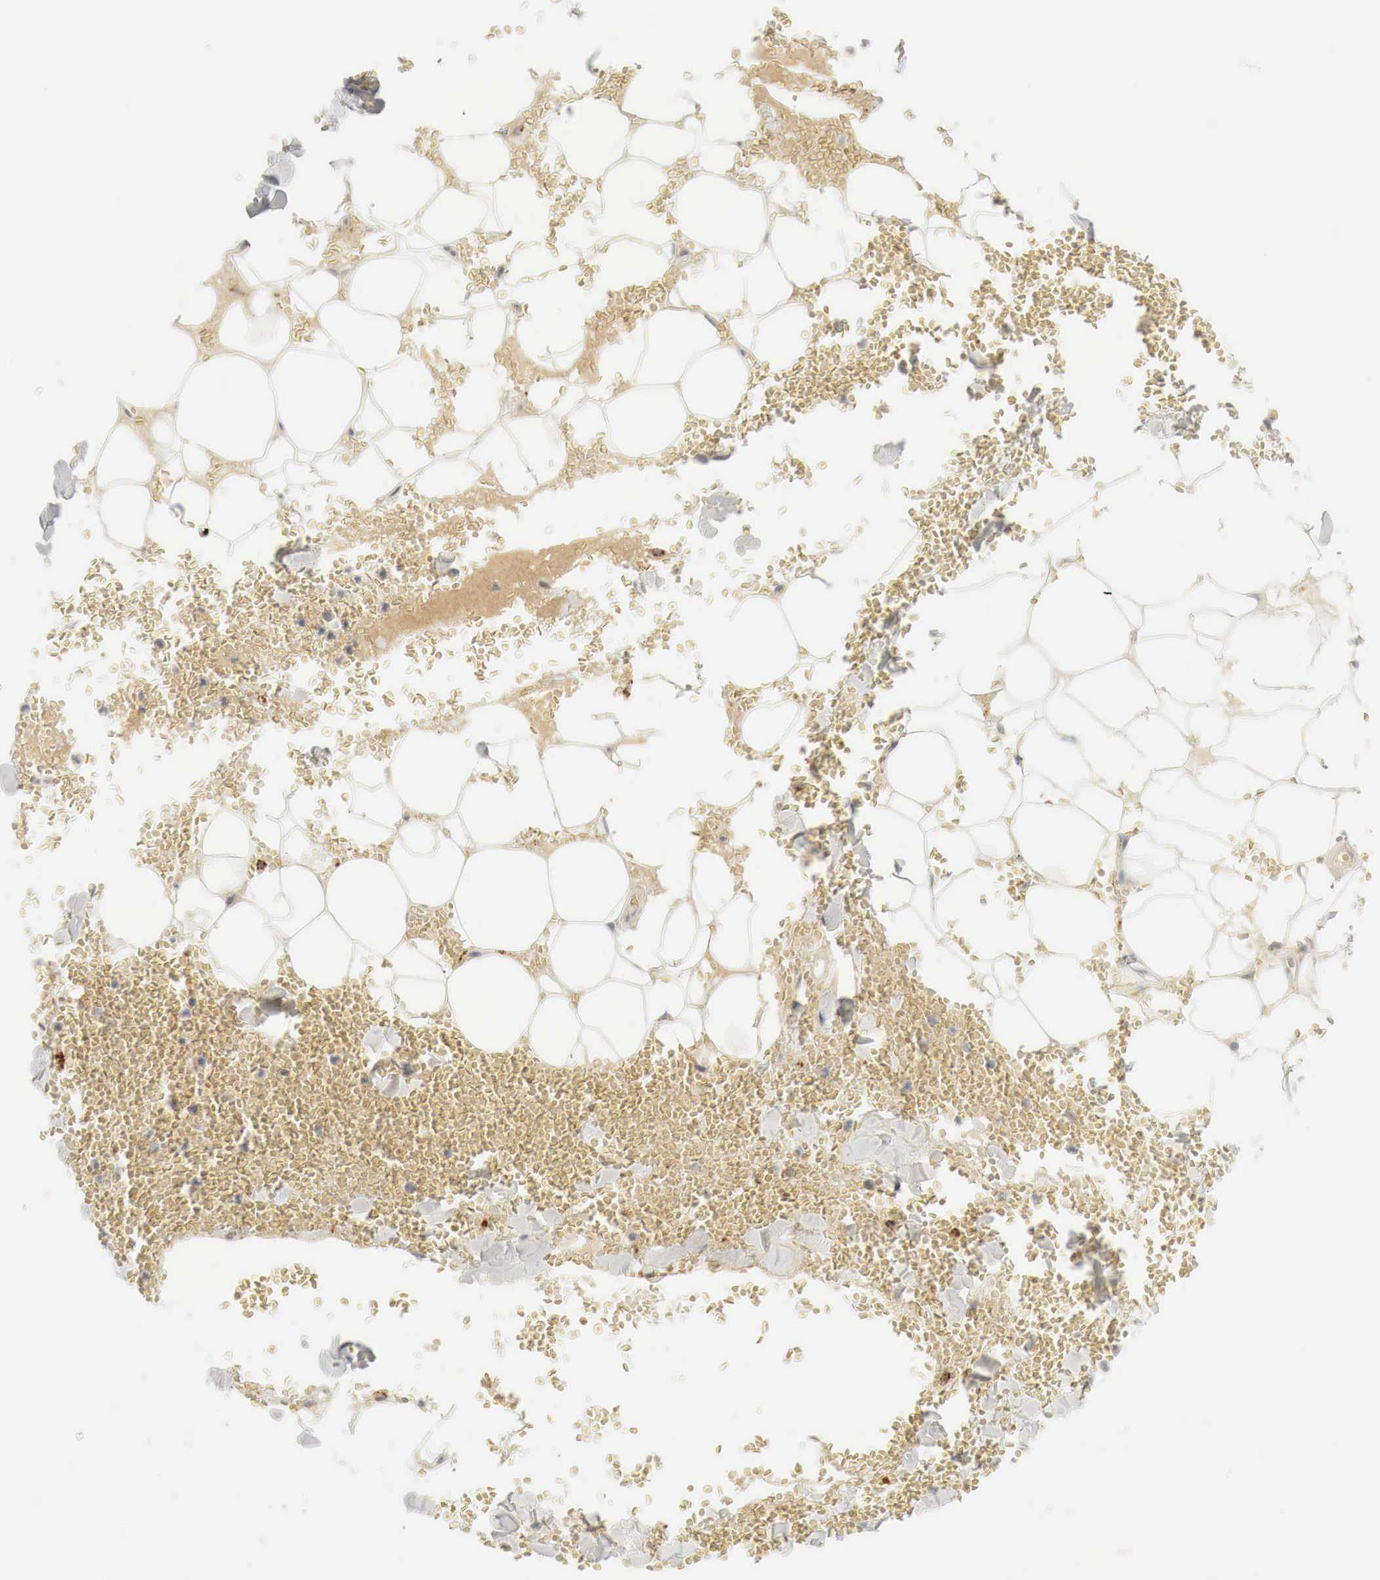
{"staining": {"intensity": "negative", "quantity": "none", "location": "none"}, "tissue": "adipose tissue", "cell_type": "Adipocytes", "image_type": "normal", "snomed": [{"axis": "morphology", "description": "Normal tissue, NOS"}, {"axis": "morphology", "description": "Inflammation, NOS"}, {"axis": "topography", "description": "Lymph node"}, {"axis": "topography", "description": "Peripheral nerve tissue"}], "caption": "This is an immunohistochemistry (IHC) histopathology image of benign adipose tissue. There is no staining in adipocytes.", "gene": "MYC", "patient": {"sex": "male", "age": 52}}